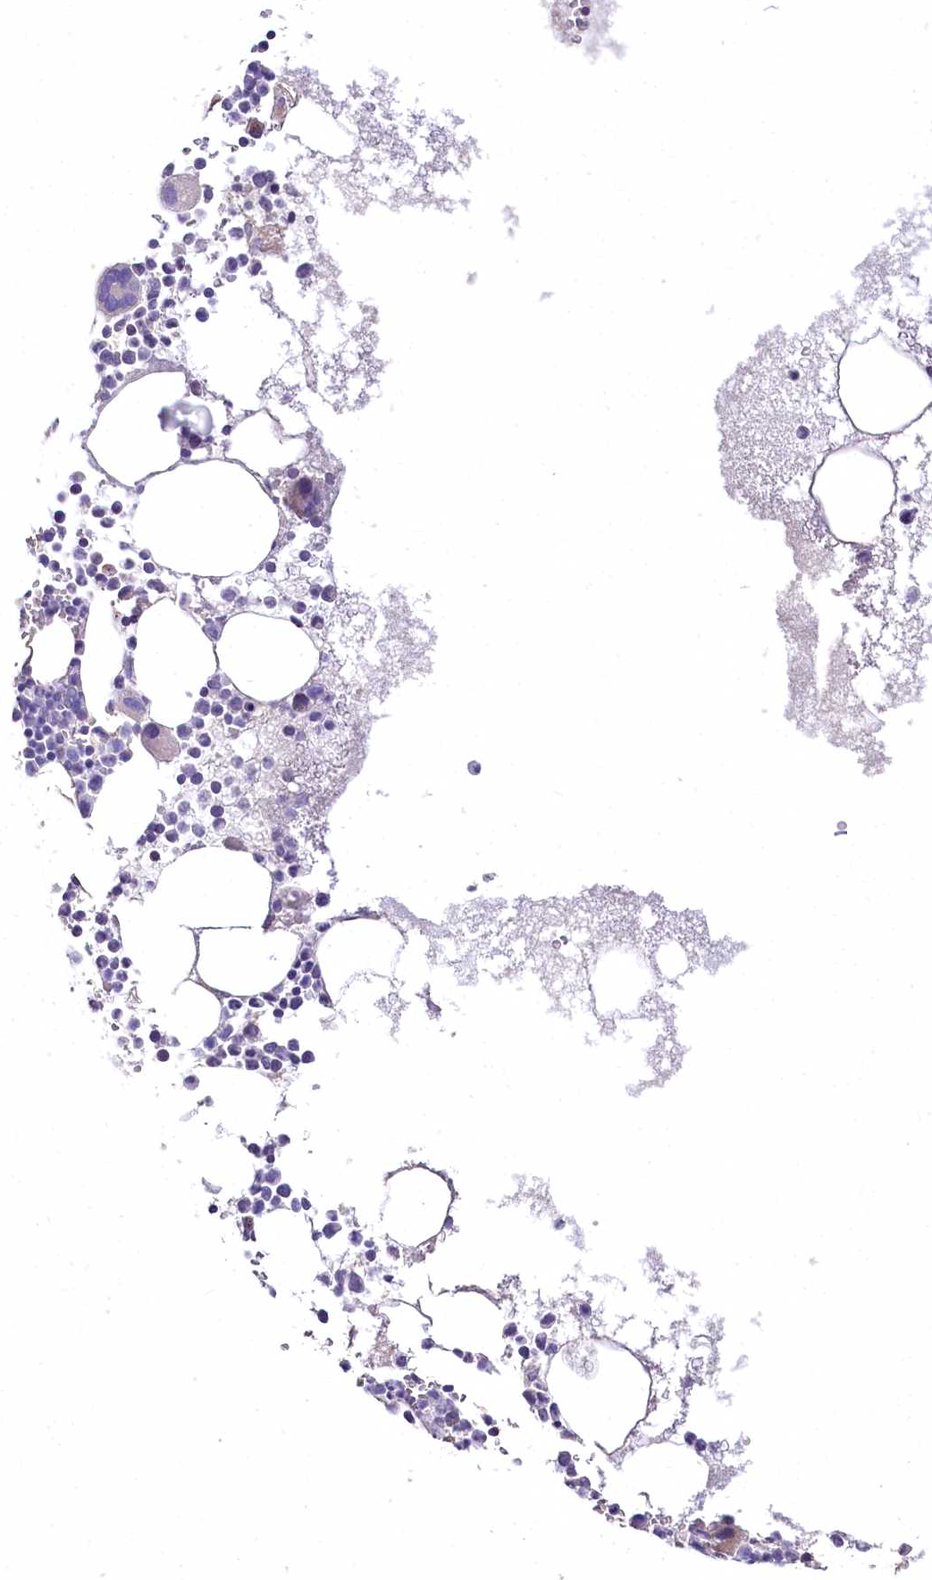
{"staining": {"intensity": "weak", "quantity": "<25%", "location": "cytoplasmic/membranous"}, "tissue": "bone marrow", "cell_type": "Hematopoietic cells", "image_type": "normal", "snomed": [{"axis": "morphology", "description": "Normal tissue, NOS"}, {"axis": "topography", "description": "Bone marrow"}], "caption": "The IHC histopathology image has no significant expression in hematopoietic cells of bone marrow. (Immunohistochemistry, brightfield microscopy, high magnification).", "gene": "PTER", "patient": {"sex": "female", "age": 78}}